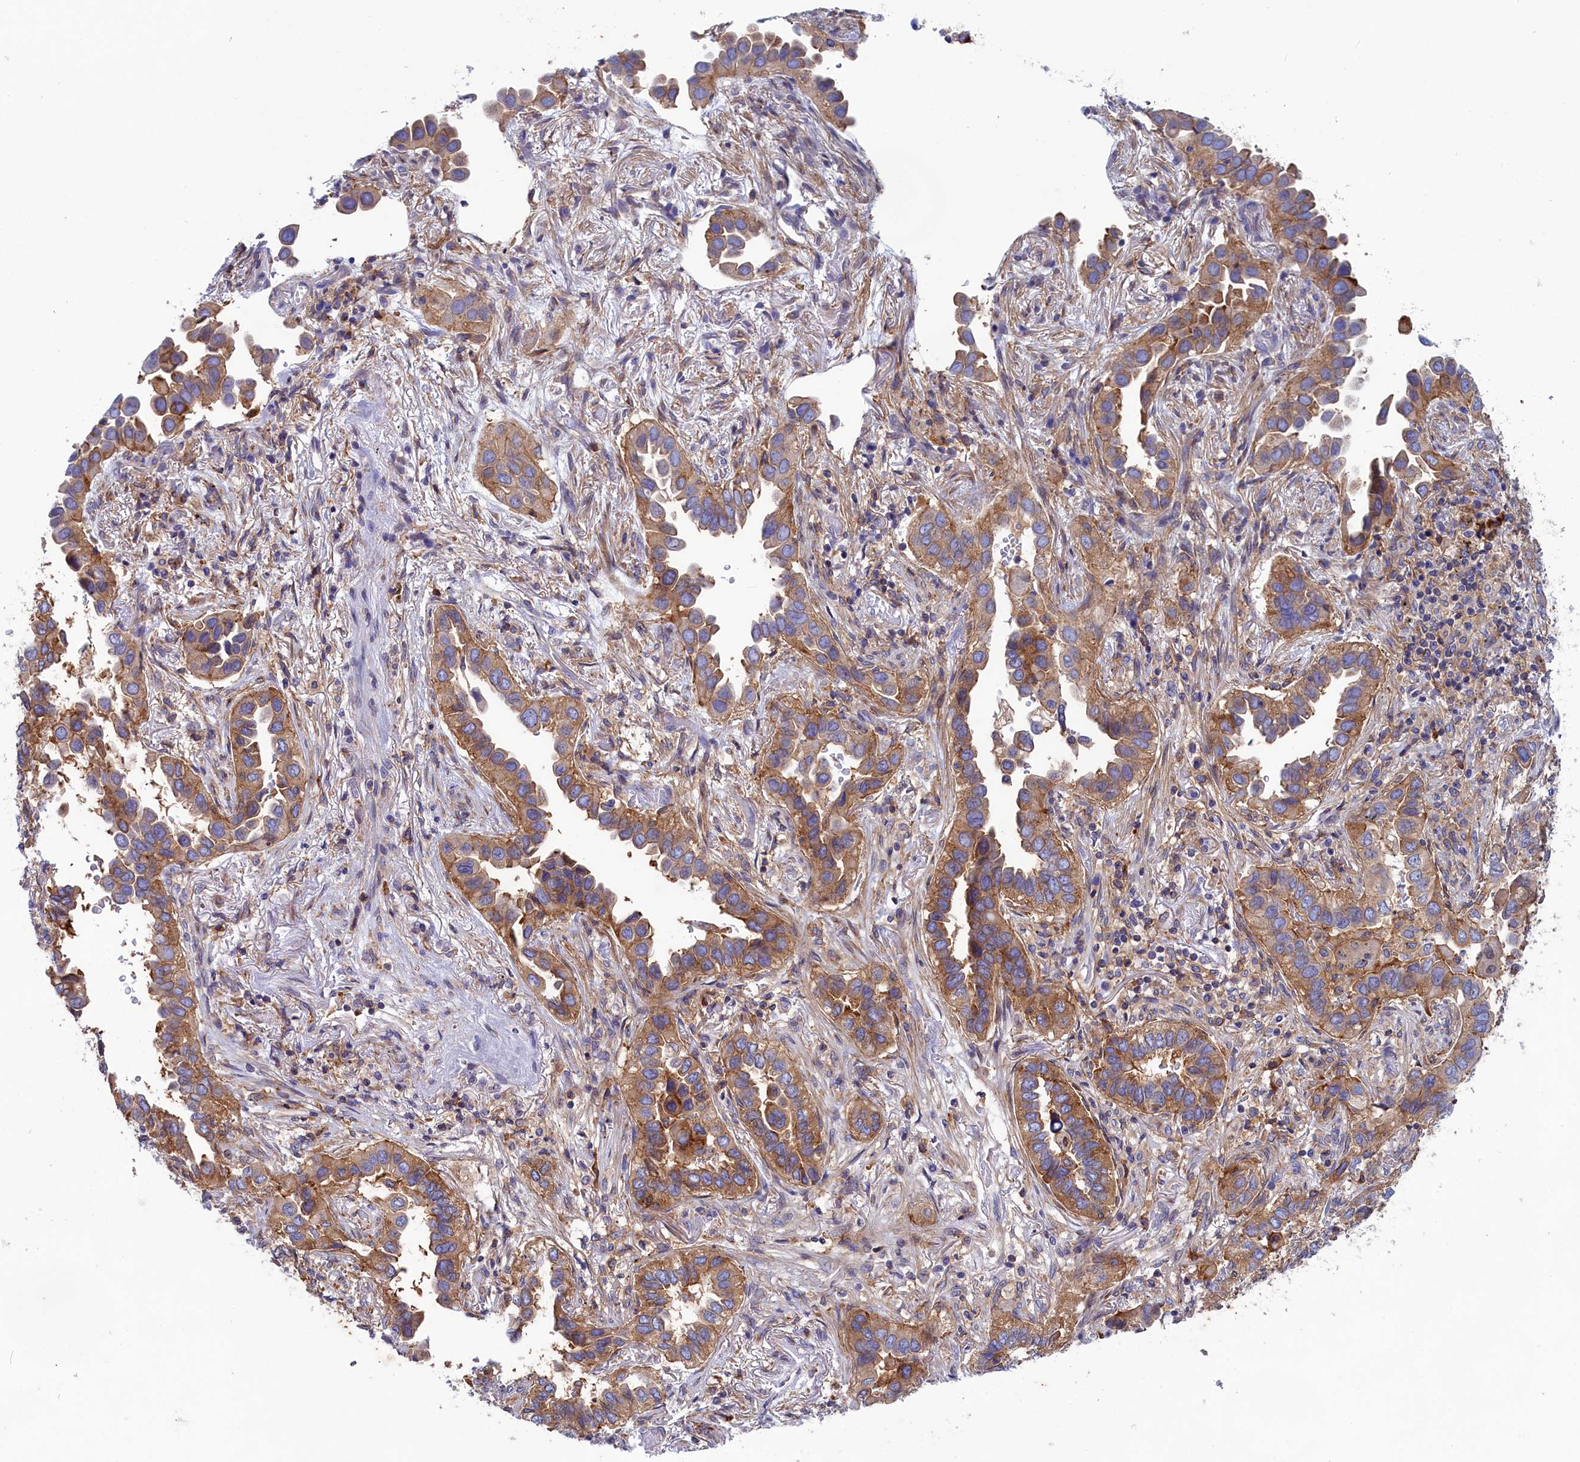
{"staining": {"intensity": "moderate", "quantity": ">75%", "location": "cytoplasmic/membranous"}, "tissue": "lung cancer", "cell_type": "Tumor cells", "image_type": "cancer", "snomed": [{"axis": "morphology", "description": "Adenocarcinoma, NOS"}, {"axis": "topography", "description": "Lung"}], "caption": "Human adenocarcinoma (lung) stained for a protein (brown) reveals moderate cytoplasmic/membranous positive expression in approximately >75% of tumor cells.", "gene": "SCAMP4", "patient": {"sex": "female", "age": 76}}